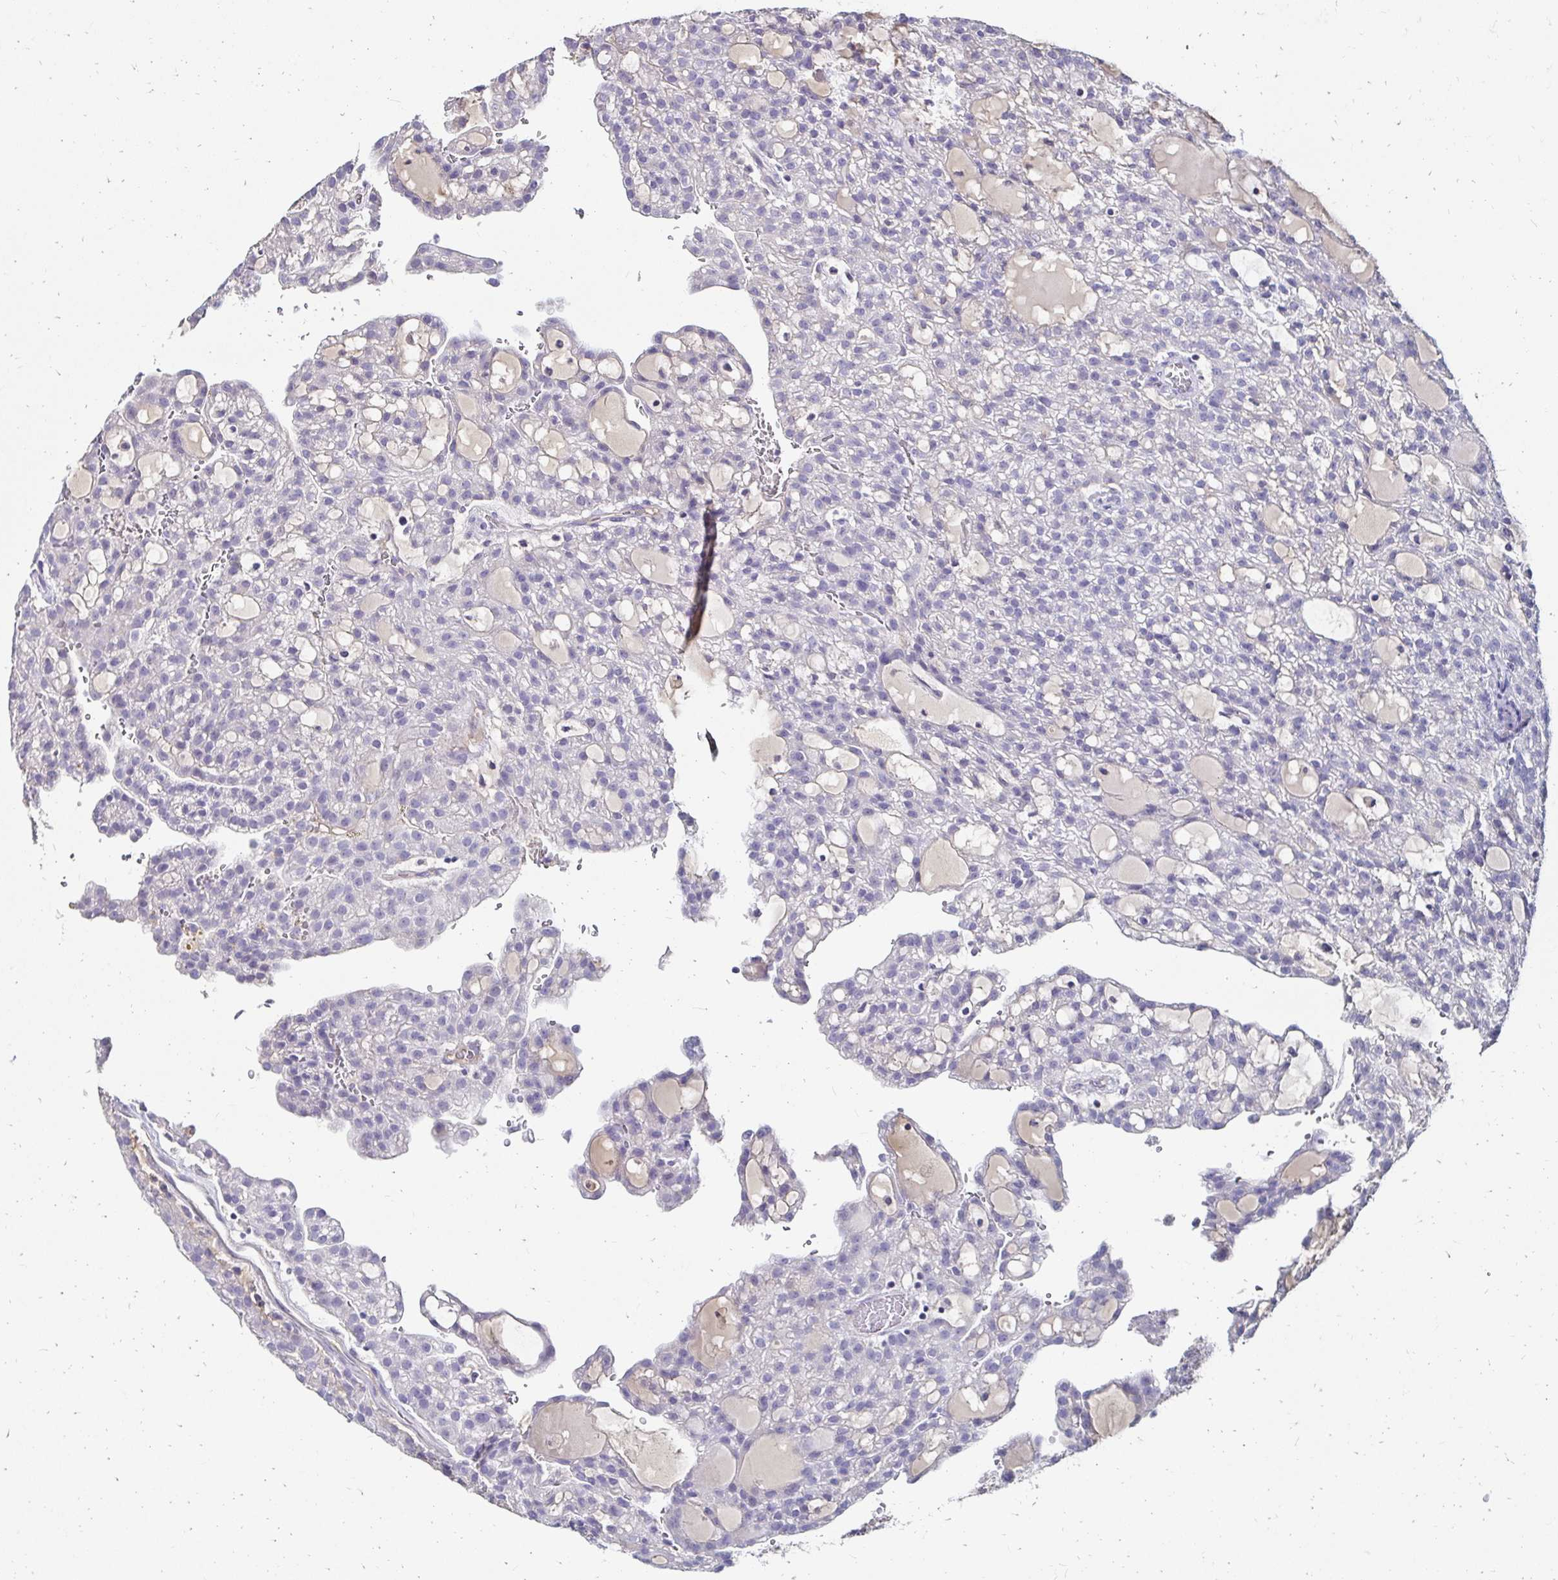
{"staining": {"intensity": "negative", "quantity": "none", "location": "none"}, "tissue": "renal cancer", "cell_type": "Tumor cells", "image_type": "cancer", "snomed": [{"axis": "morphology", "description": "Adenocarcinoma, NOS"}, {"axis": "topography", "description": "Kidney"}], "caption": "High power microscopy image of an immunohistochemistry (IHC) histopathology image of renal cancer (adenocarcinoma), revealing no significant expression in tumor cells.", "gene": "SCG3", "patient": {"sex": "male", "age": 63}}